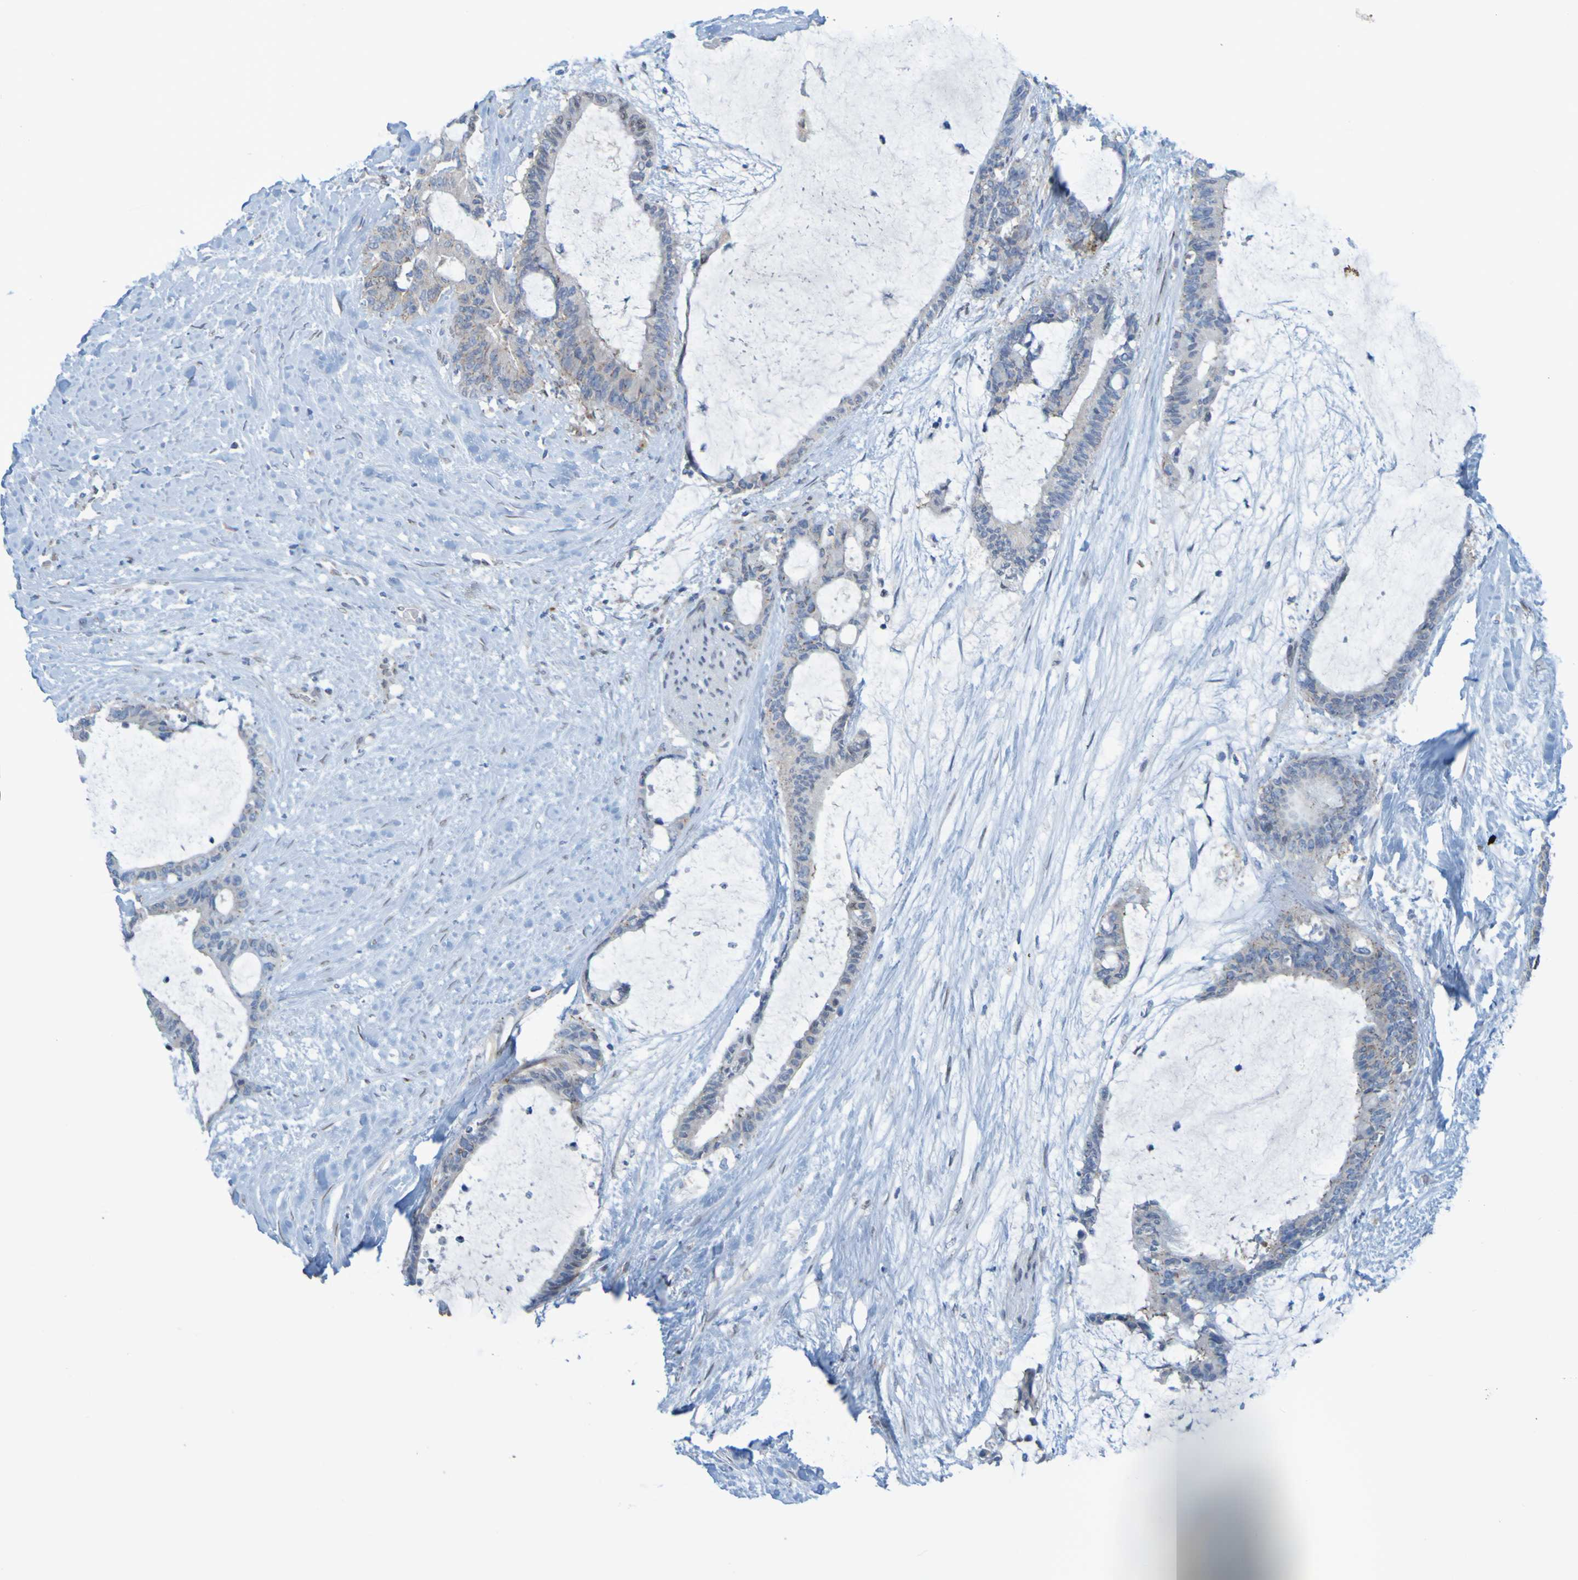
{"staining": {"intensity": "weak", "quantity": "<25%", "location": "cytoplasmic/membranous"}, "tissue": "liver cancer", "cell_type": "Tumor cells", "image_type": "cancer", "snomed": [{"axis": "morphology", "description": "Cholangiocarcinoma"}, {"axis": "topography", "description": "Liver"}], "caption": "The micrograph exhibits no significant staining in tumor cells of liver cholangiocarcinoma.", "gene": "MAG", "patient": {"sex": "female", "age": 73}}